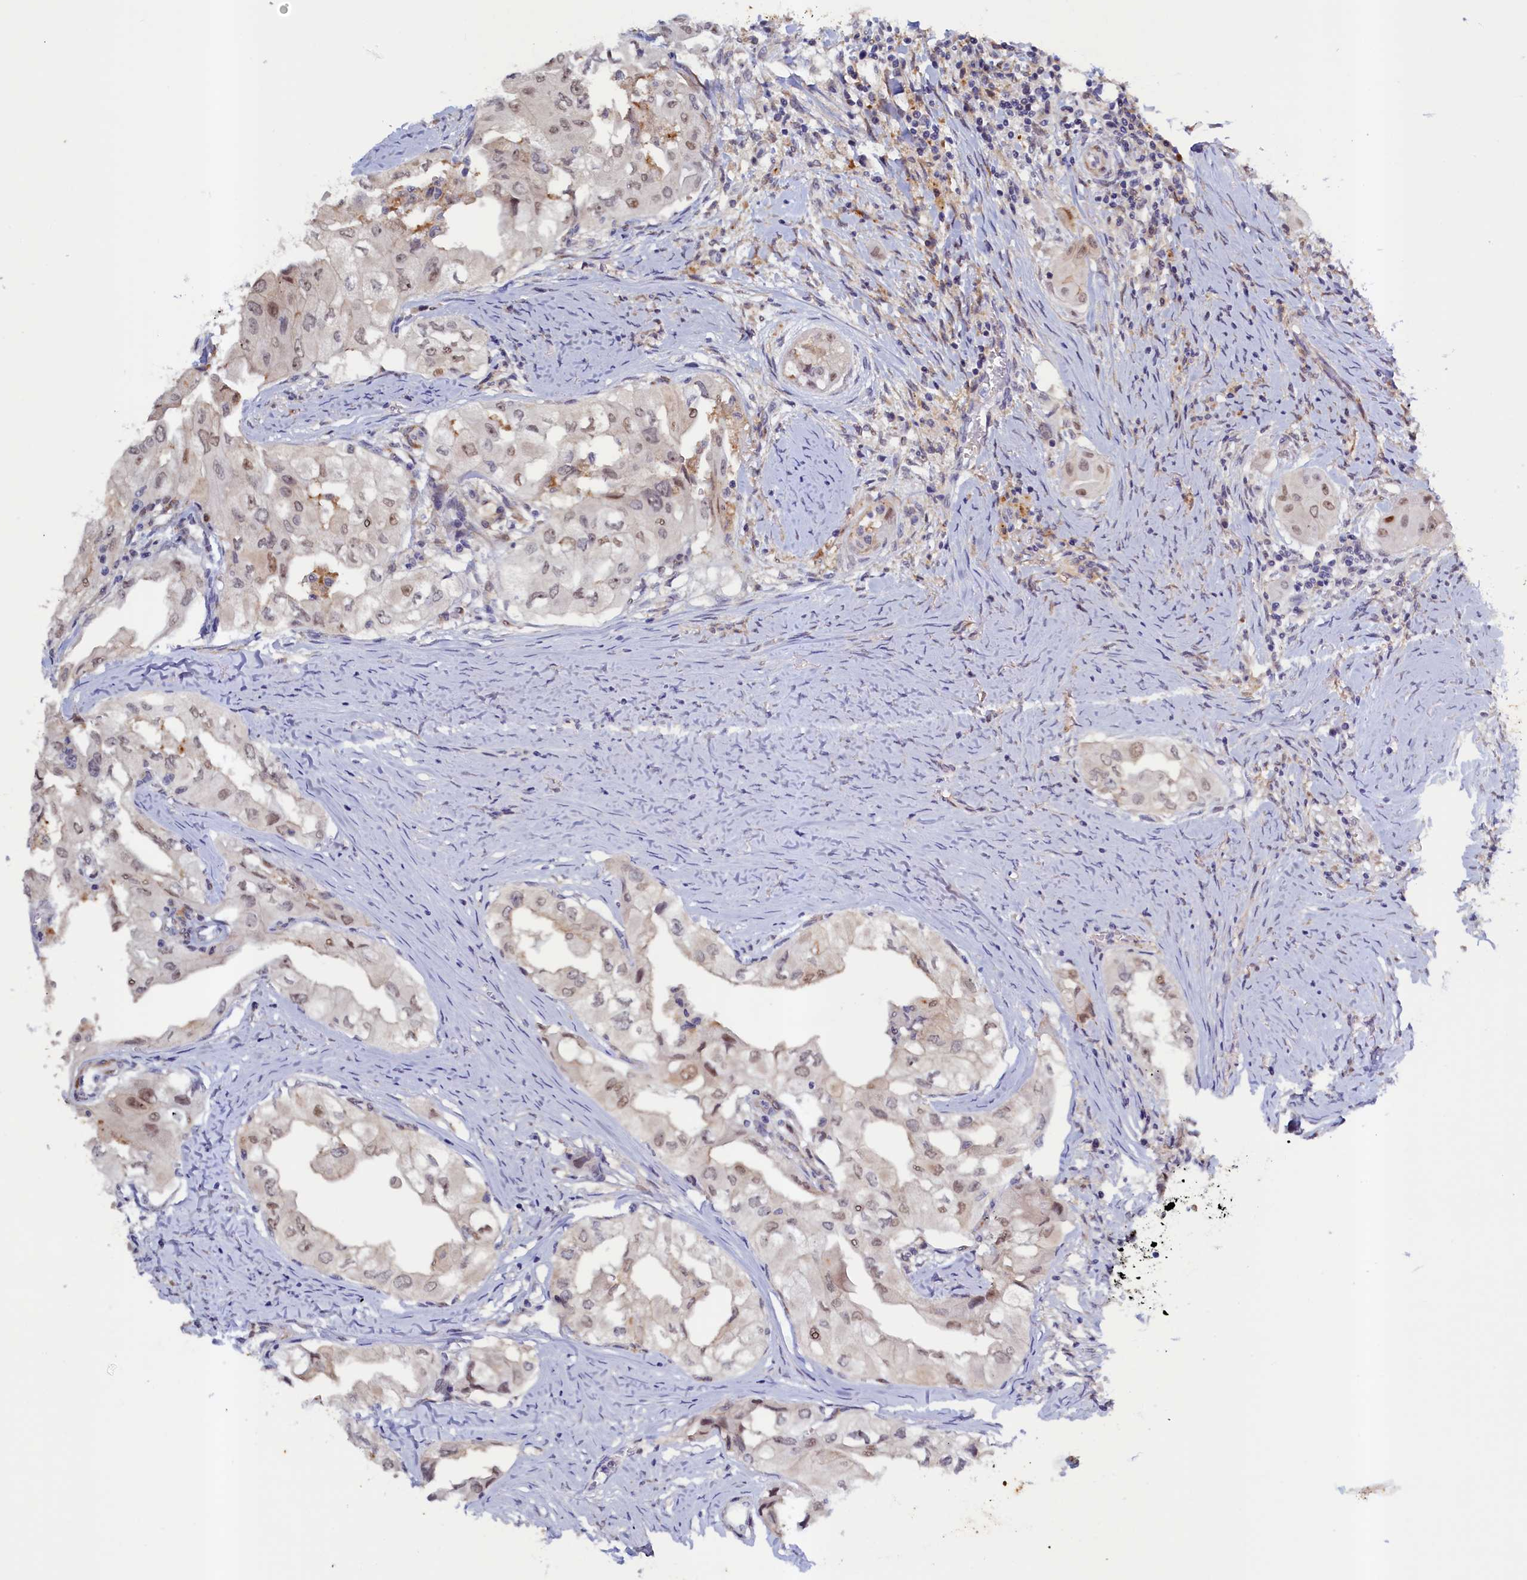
{"staining": {"intensity": "weak", "quantity": "<25%", "location": "nuclear"}, "tissue": "thyroid cancer", "cell_type": "Tumor cells", "image_type": "cancer", "snomed": [{"axis": "morphology", "description": "Papillary adenocarcinoma, NOS"}, {"axis": "topography", "description": "Thyroid gland"}], "caption": "Papillary adenocarcinoma (thyroid) stained for a protein using immunohistochemistry shows no positivity tumor cells.", "gene": "PACSIN3", "patient": {"sex": "female", "age": 59}}